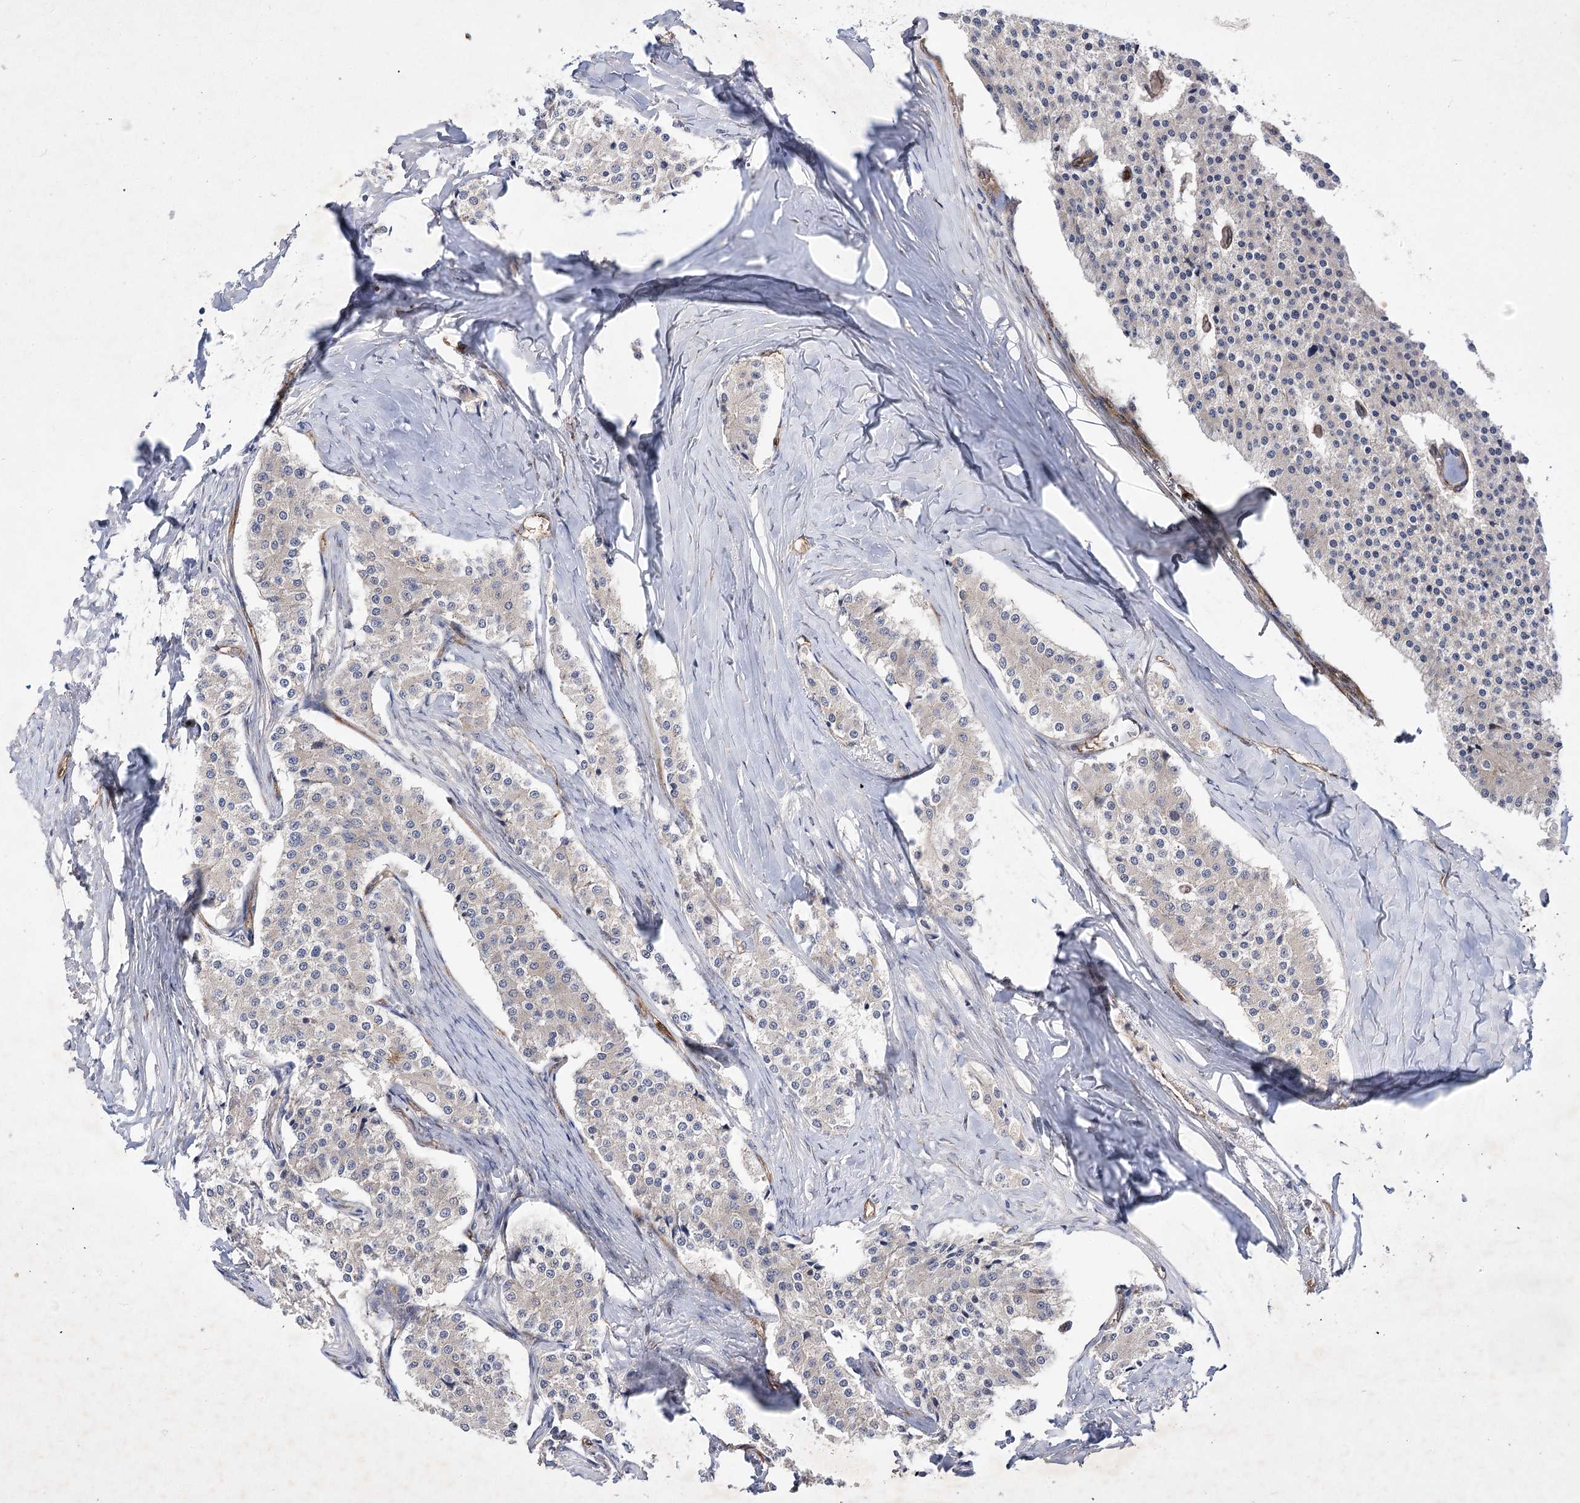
{"staining": {"intensity": "negative", "quantity": "none", "location": "none"}, "tissue": "carcinoid", "cell_type": "Tumor cells", "image_type": "cancer", "snomed": [{"axis": "morphology", "description": "Carcinoid, malignant, NOS"}, {"axis": "topography", "description": "Colon"}], "caption": "DAB (3,3'-diaminobenzidine) immunohistochemical staining of carcinoid (malignant) reveals no significant staining in tumor cells.", "gene": "ARHGAP31", "patient": {"sex": "female", "age": 52}}